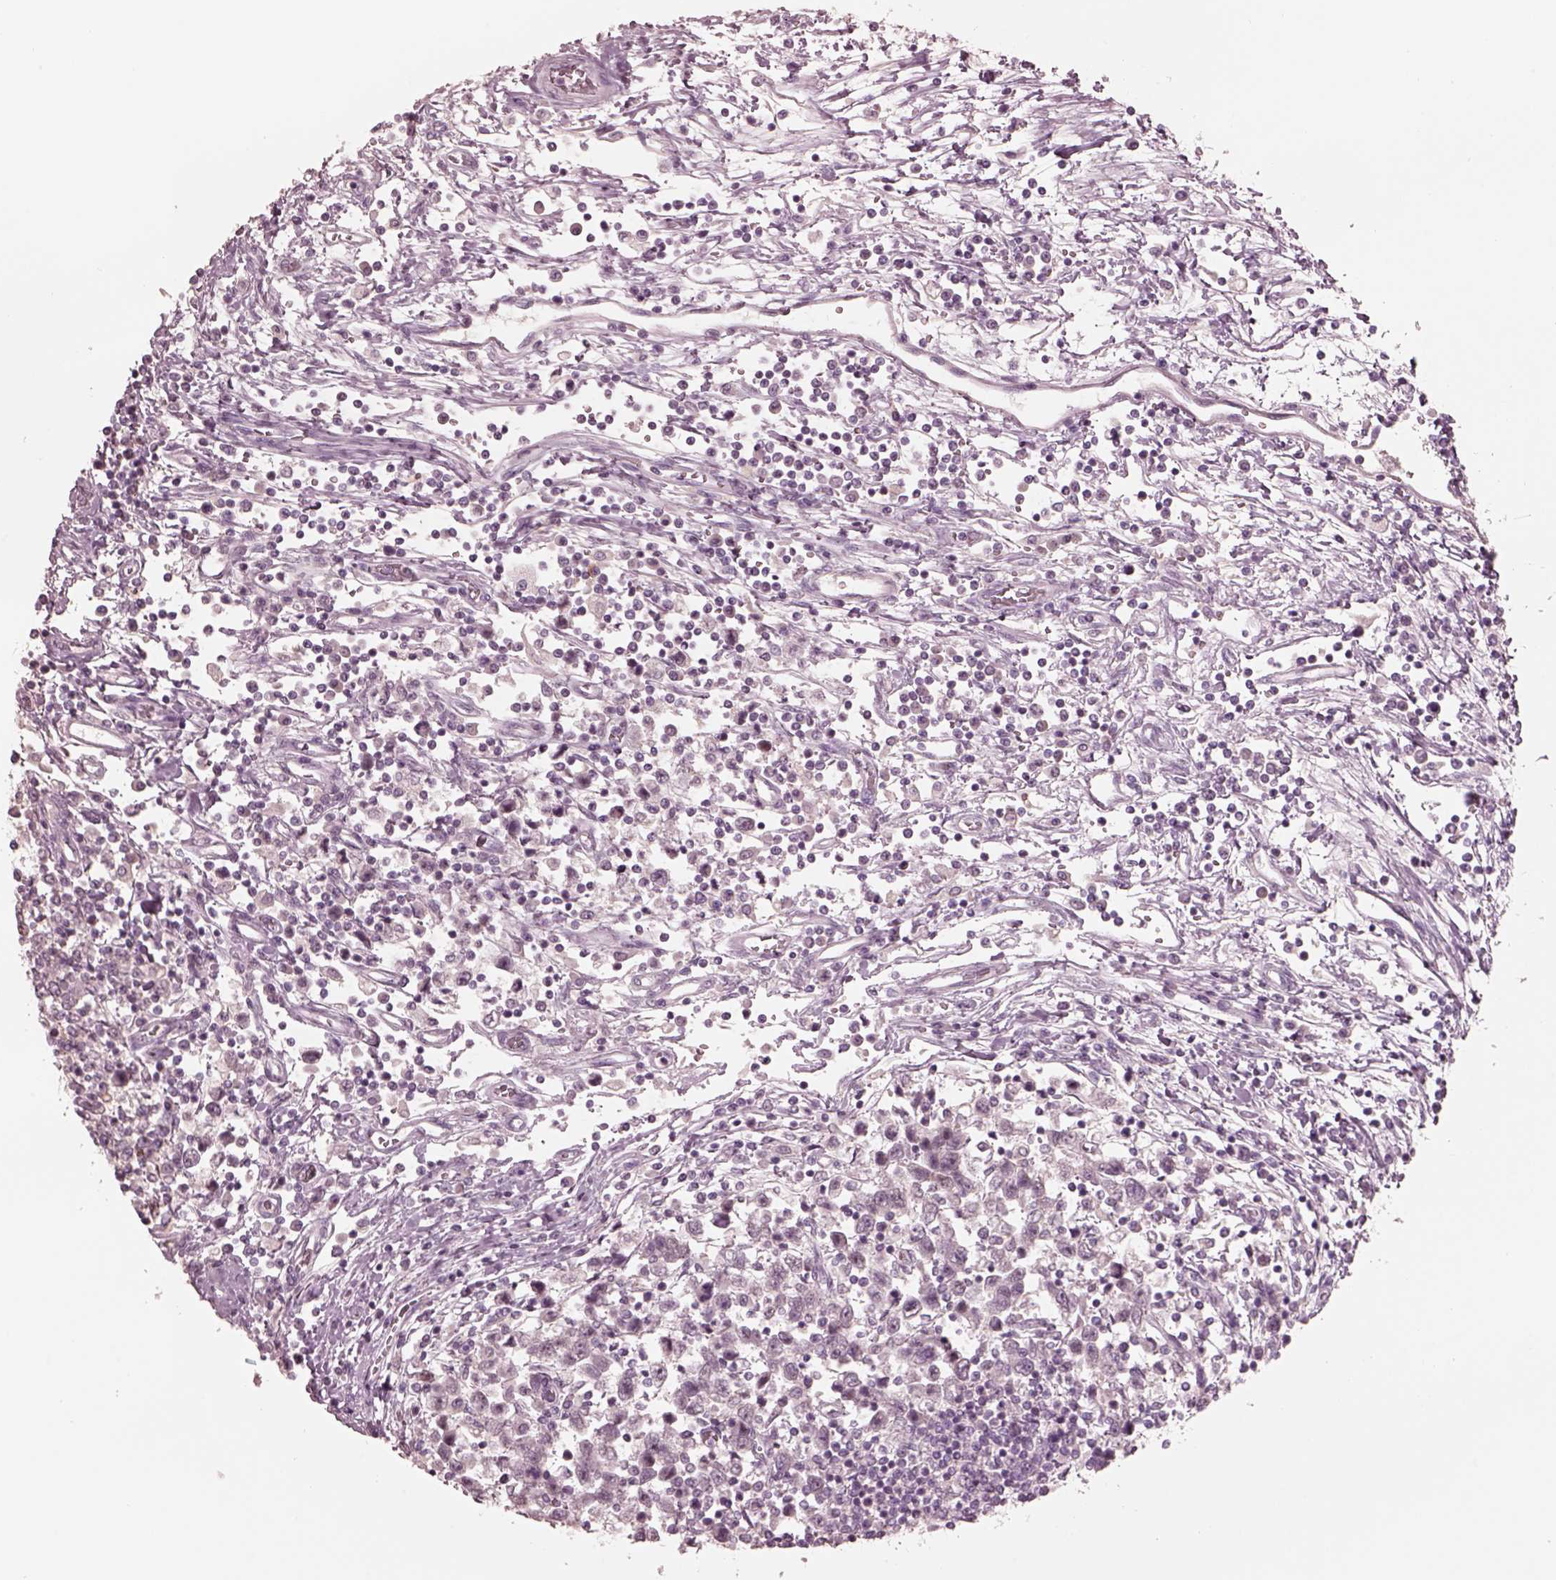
{"staining": {"intensity": "negative", "quantity": "none", "location": "none"}, "tissue": "testis cancer", "cell_type": "Tumor cells", "image_type": "cancer", "snomed": [{"axis": "morphology", "description": "Seminoma, NOS"}, {"axis": "topography", "description": "Testis"}], "caption": "This image is of testis cancer (seminoma) stained with immunohistochemistry (IHC) to label a protein in brown with the nuclei are counter-stained blue. There is no expression in tumor cells.", "gene": "SOX9", "patient": {"sex": "male", "age": 34}}